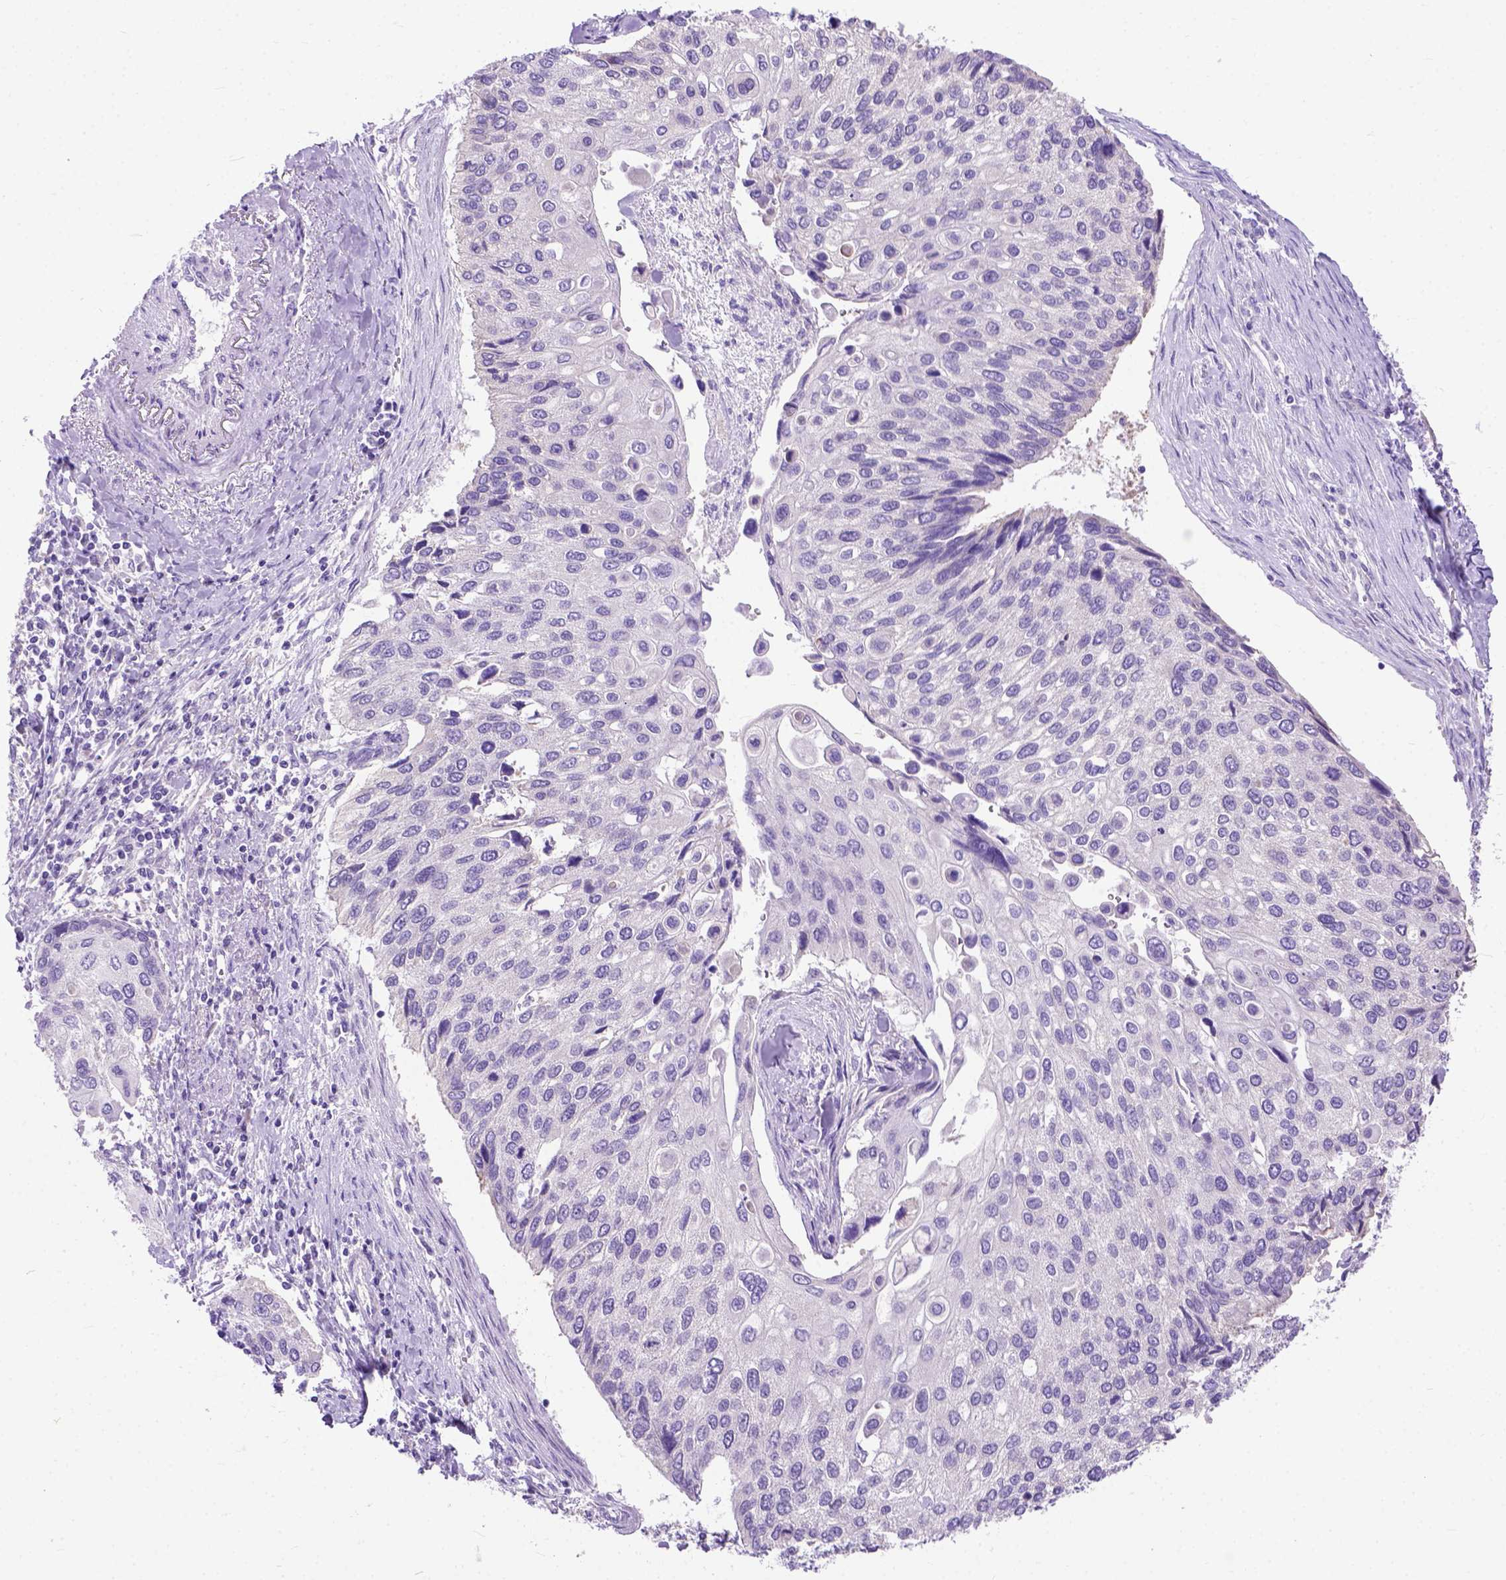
{"staining": {"intensity": "negative", "quantity": "none", "location": "none"}, "tissue": "lung cancer", "cell_type": "Tumor cells", "image_type": "cancer", "snomed": [{"axis": "morphology", "description": "Squamous cell carcinoma, NOS"}, {"axis": "morphology", "description": "Squamous cell carcinoma, metastatic, NOS"}, {"axis": "topography", "description": "Lung"}], "caption": "DAB (3,3'-diaminobenzidine) immunohistochemical staining of human lung cancer (squamous cell carcinoma) shows no significant staining in tumor cells. (DAB immunohistochemistry with hematoxylin counter stain).", "gene": "ODAD3", "patient": {"sex": "male", "age": 63}}